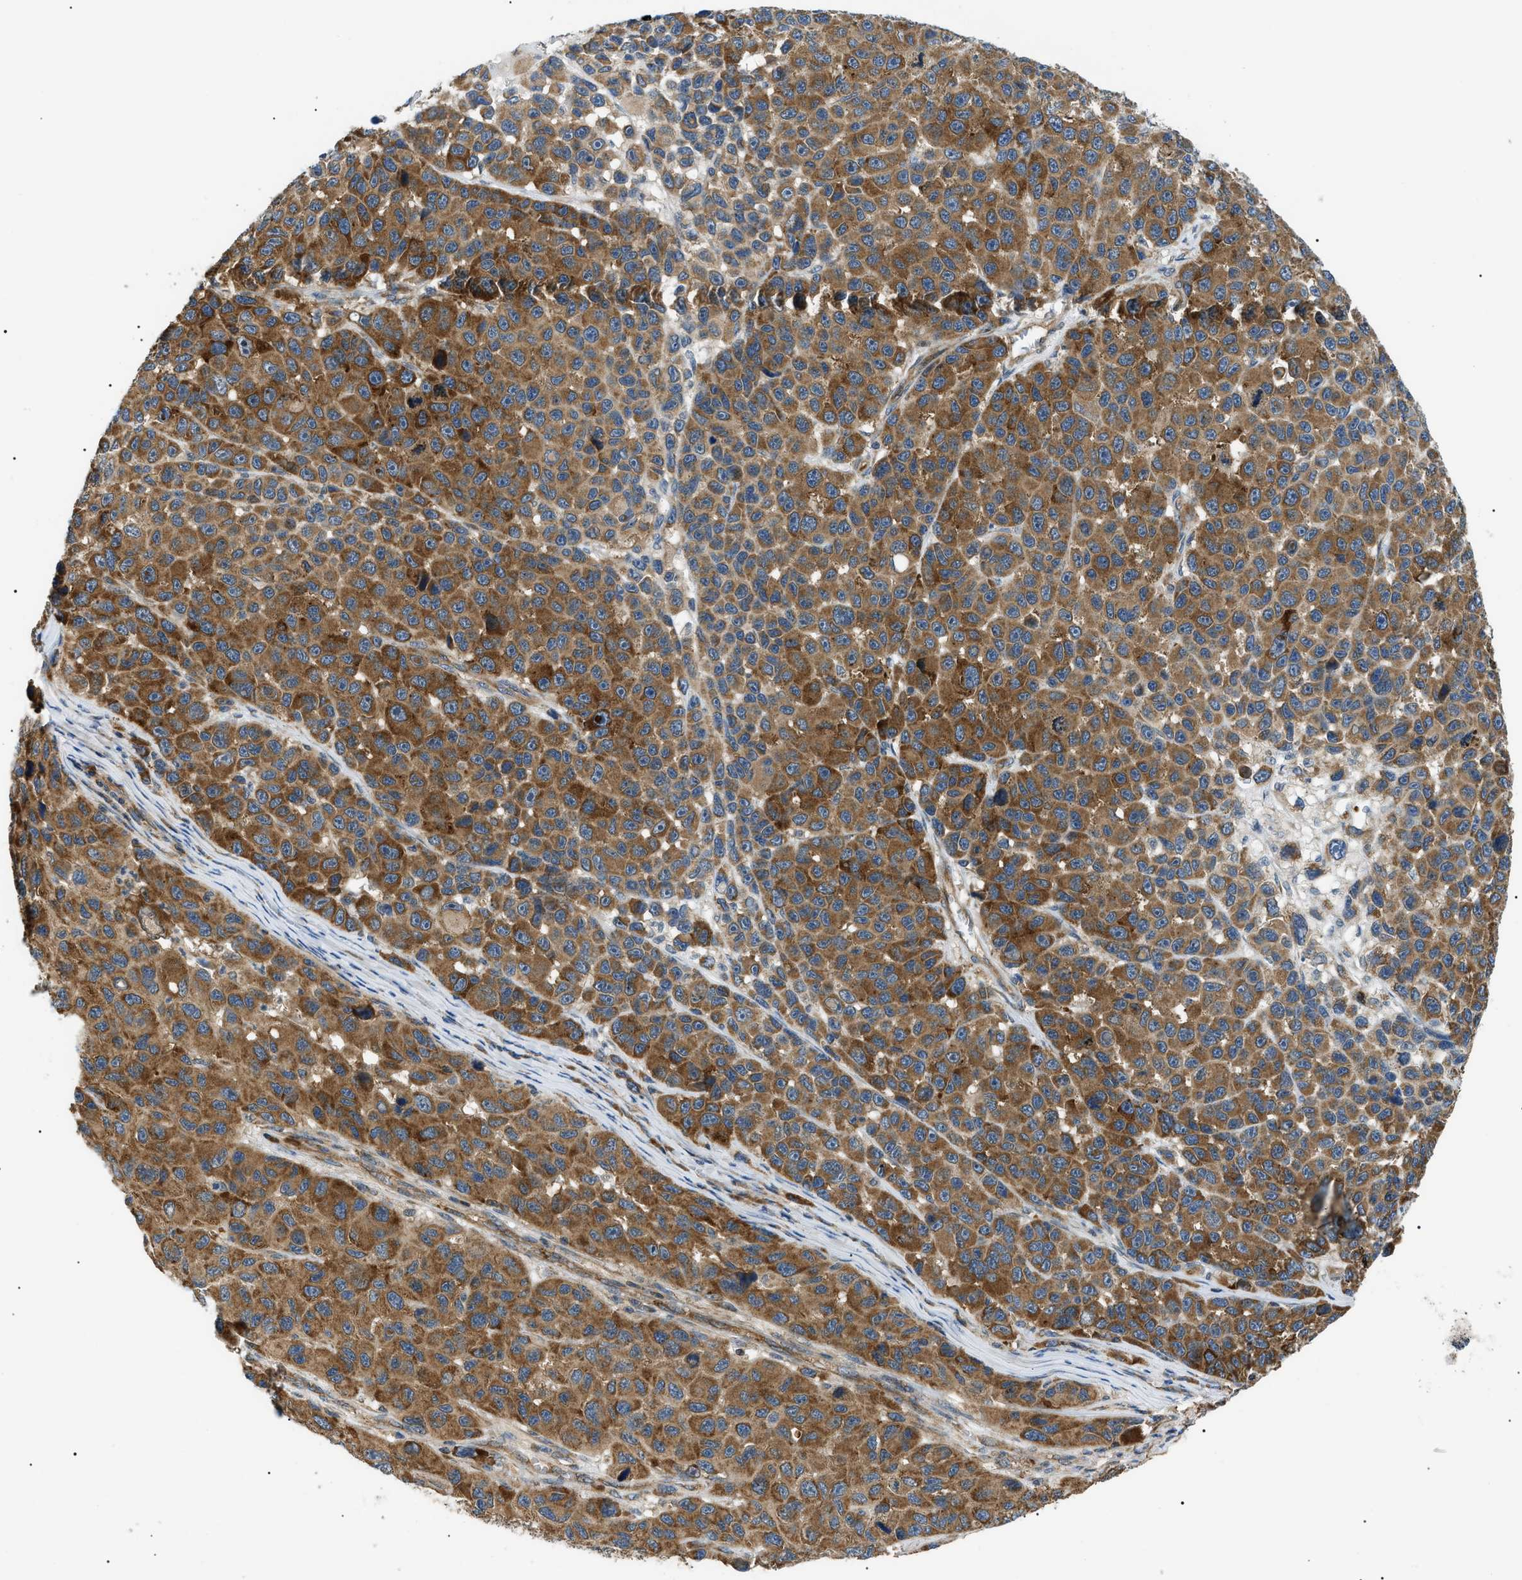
{"staining": {"intensity": "moderate", "quantity": ">75%", "location": "cytoplasmic/membranous"}, "tissue": "melanoma", "cell_type": "Tumor cells", "image_type": "cancer", "snomed": [{"axis": "morphology", "description": "Malignant melanoma, NOS"}, {"axis": "topography", "description": "Skin"}], "caption": "Tumor cells exhibit medium levels of moderate cytoplasmic/membranous expression in approximately >75% of cells in human malignant melanoma.", "gene": "SRPK1", "patient": {"sex": "male", "age": 53}}